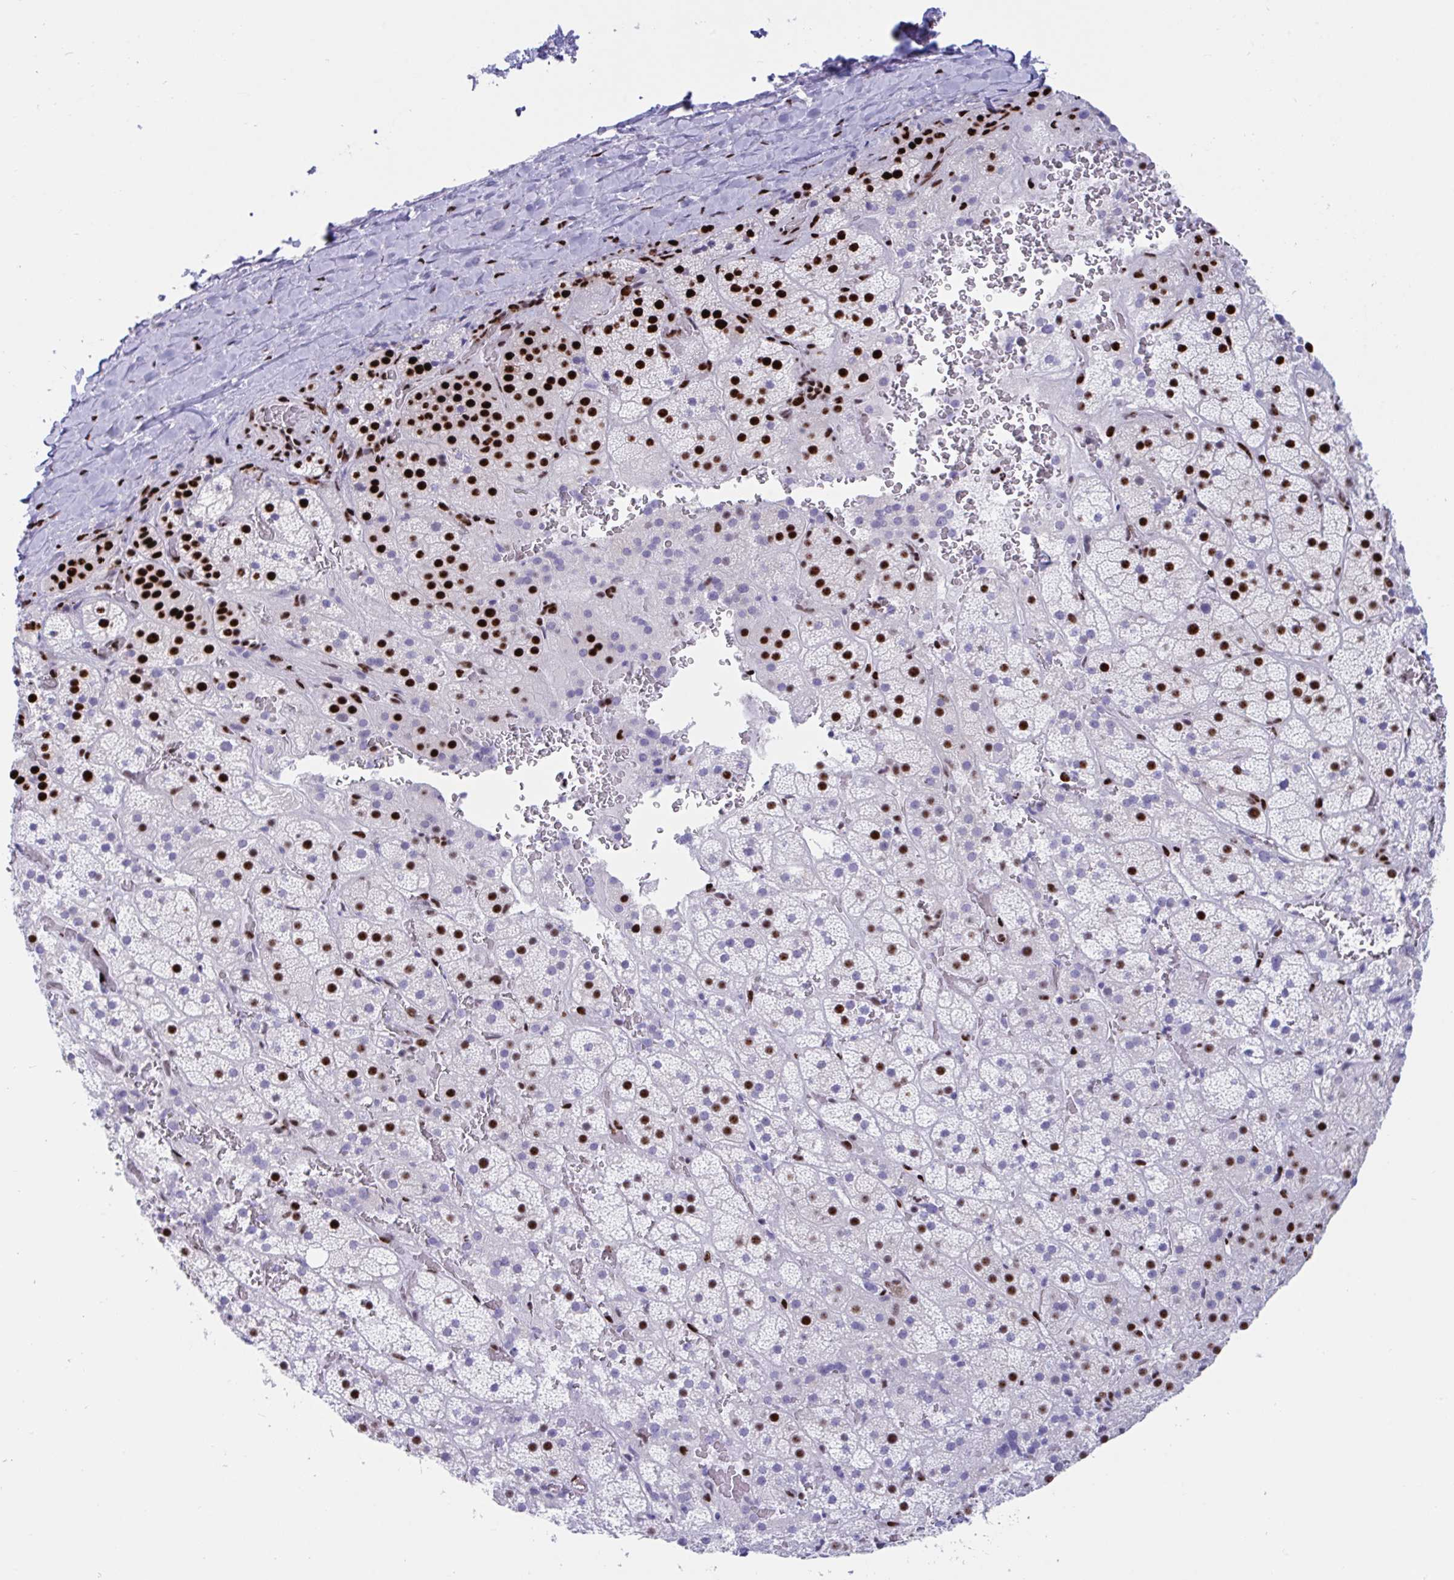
{"staining": {"intensity": "strong", "quantity": "25%-75%", "location": "nuclear"}, "tissue": "adrenal gland", "cell_type": "Glandular cells", "image_type": "normal", "snomed": [{"axis": "morphology", "description": "Normal tissue, NOS"}, {"axis": "topography", "description": "Adrenal gland"}], "caption": "This micrograph displays immunohistochemistry staining of unremarkable human adrenal gland, with high strong nuclear positivity in approximately 25%-75% of glandular cells.", "gene": "IKZF2", "patient": {"sex": "male", "age": 57}}